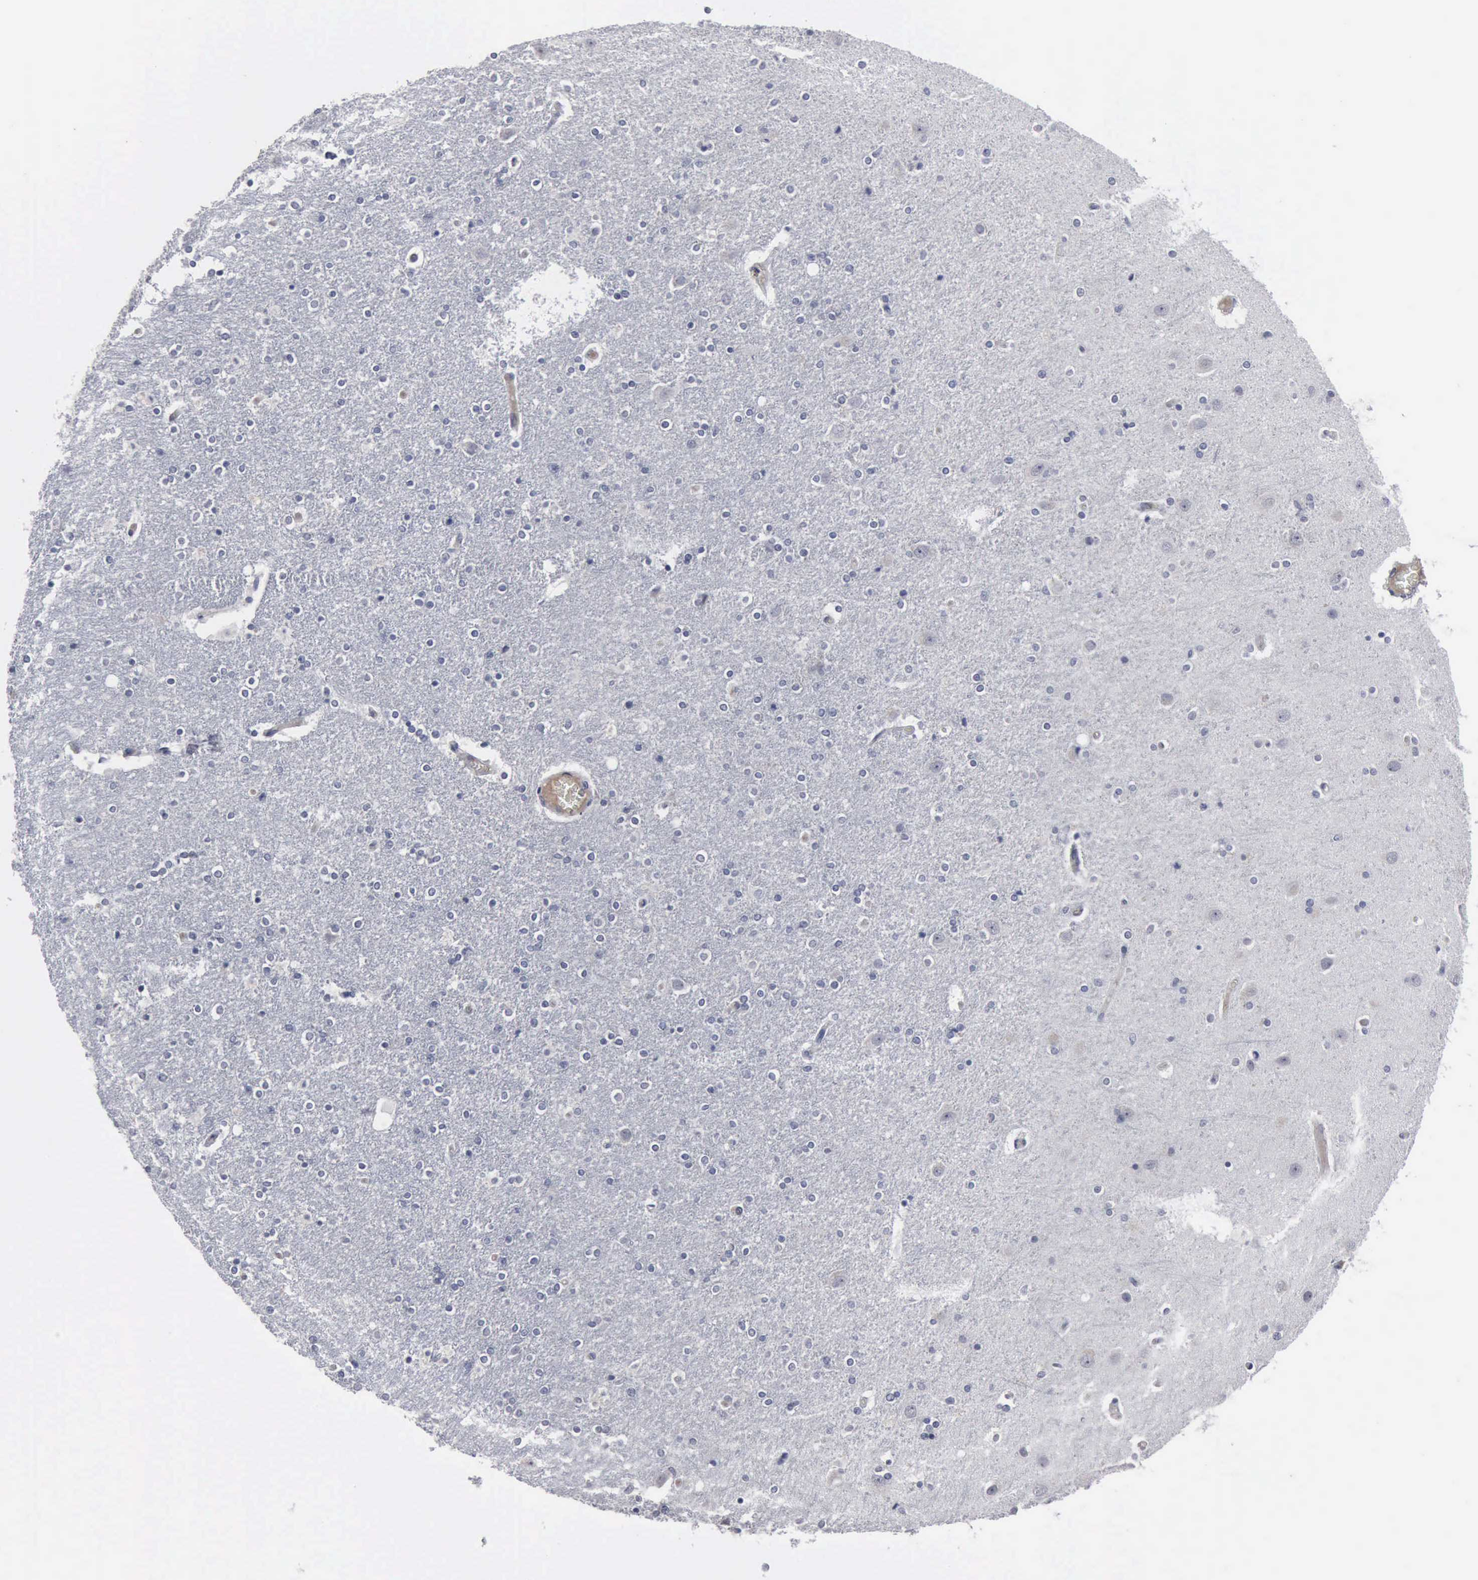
{"staining": {"intensity": "negative", "quantity": "none", "location": "none"}, "tissue": "caudate", "cell_type": "Glial cells", "image_type": "normal", "snomed": [{"axis": "morphology", "description": "Normal tissue, NOS"}, {"axis": "topography", "description": "Lateral ventricle wall"}], "caption": "This image is of normal caudate stained with immunohistochemistry (IHC) to label a protein in brown with the nuclei are counter-stained blue. There is no expression in glial cells.", "gene": "MYO18B", "patient": {"sex": "female", "age": 54}}